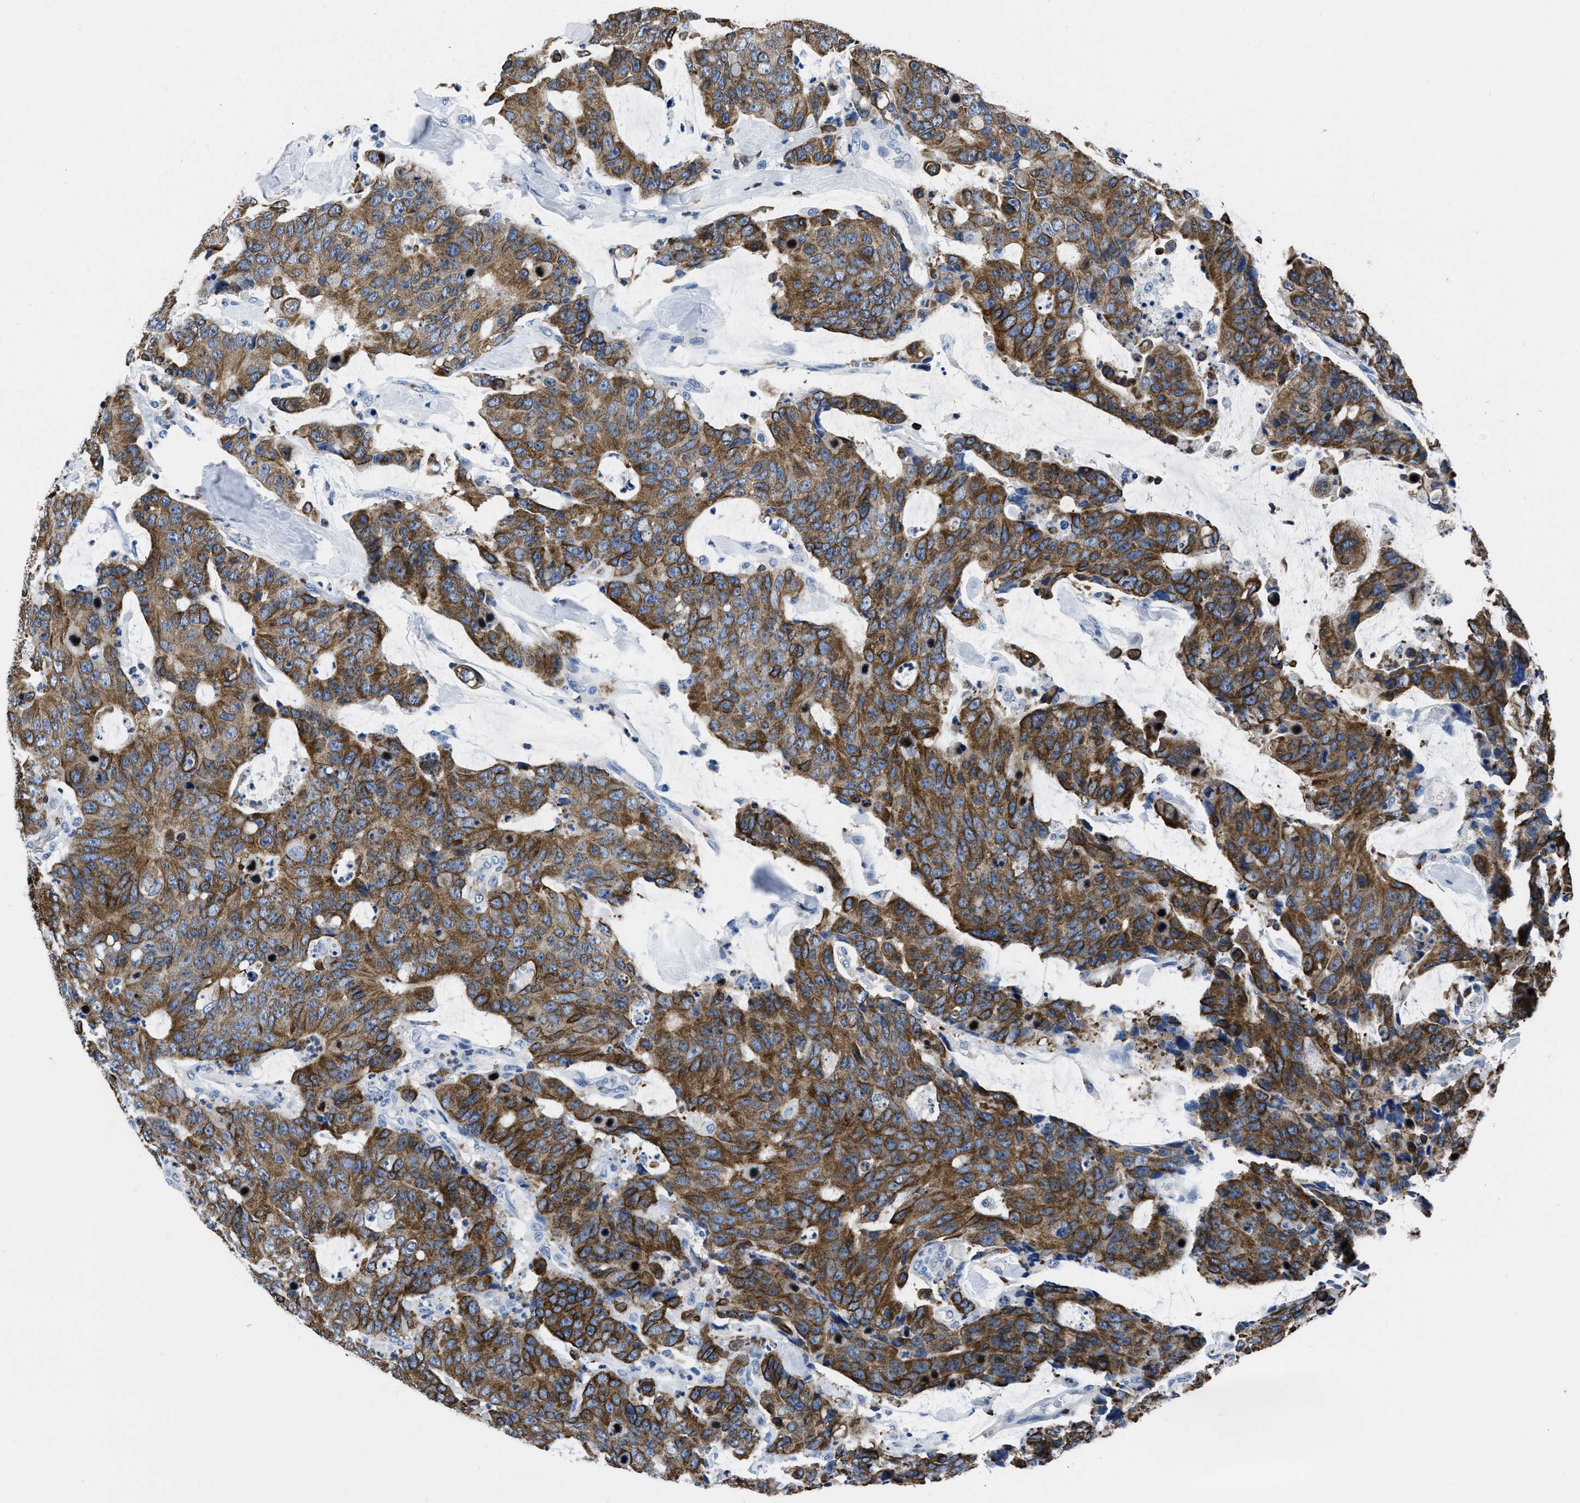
{"staining": {"intensity": "moderate", "quantity": ">75%", "location": "cytoplasmic/membranous"}, "tissue": "colorectal cancer", "cell_type": "Tumor cells", "image_type": "cancer", "snomed": [{"axis": "morphology", "description": "Adenocarcinoma, NOS"}, {"axis": "topography", "description": "Colon"}], "caption": "Approximately >75% of tumor cells in colorectal adenocarcinoma reveal moderate cytoplasmic/membranous protein staining as visualized by brown immunohistochemical staining.", "gene": "ITGA3", "patient": {"sex": "female", "age": 86}}